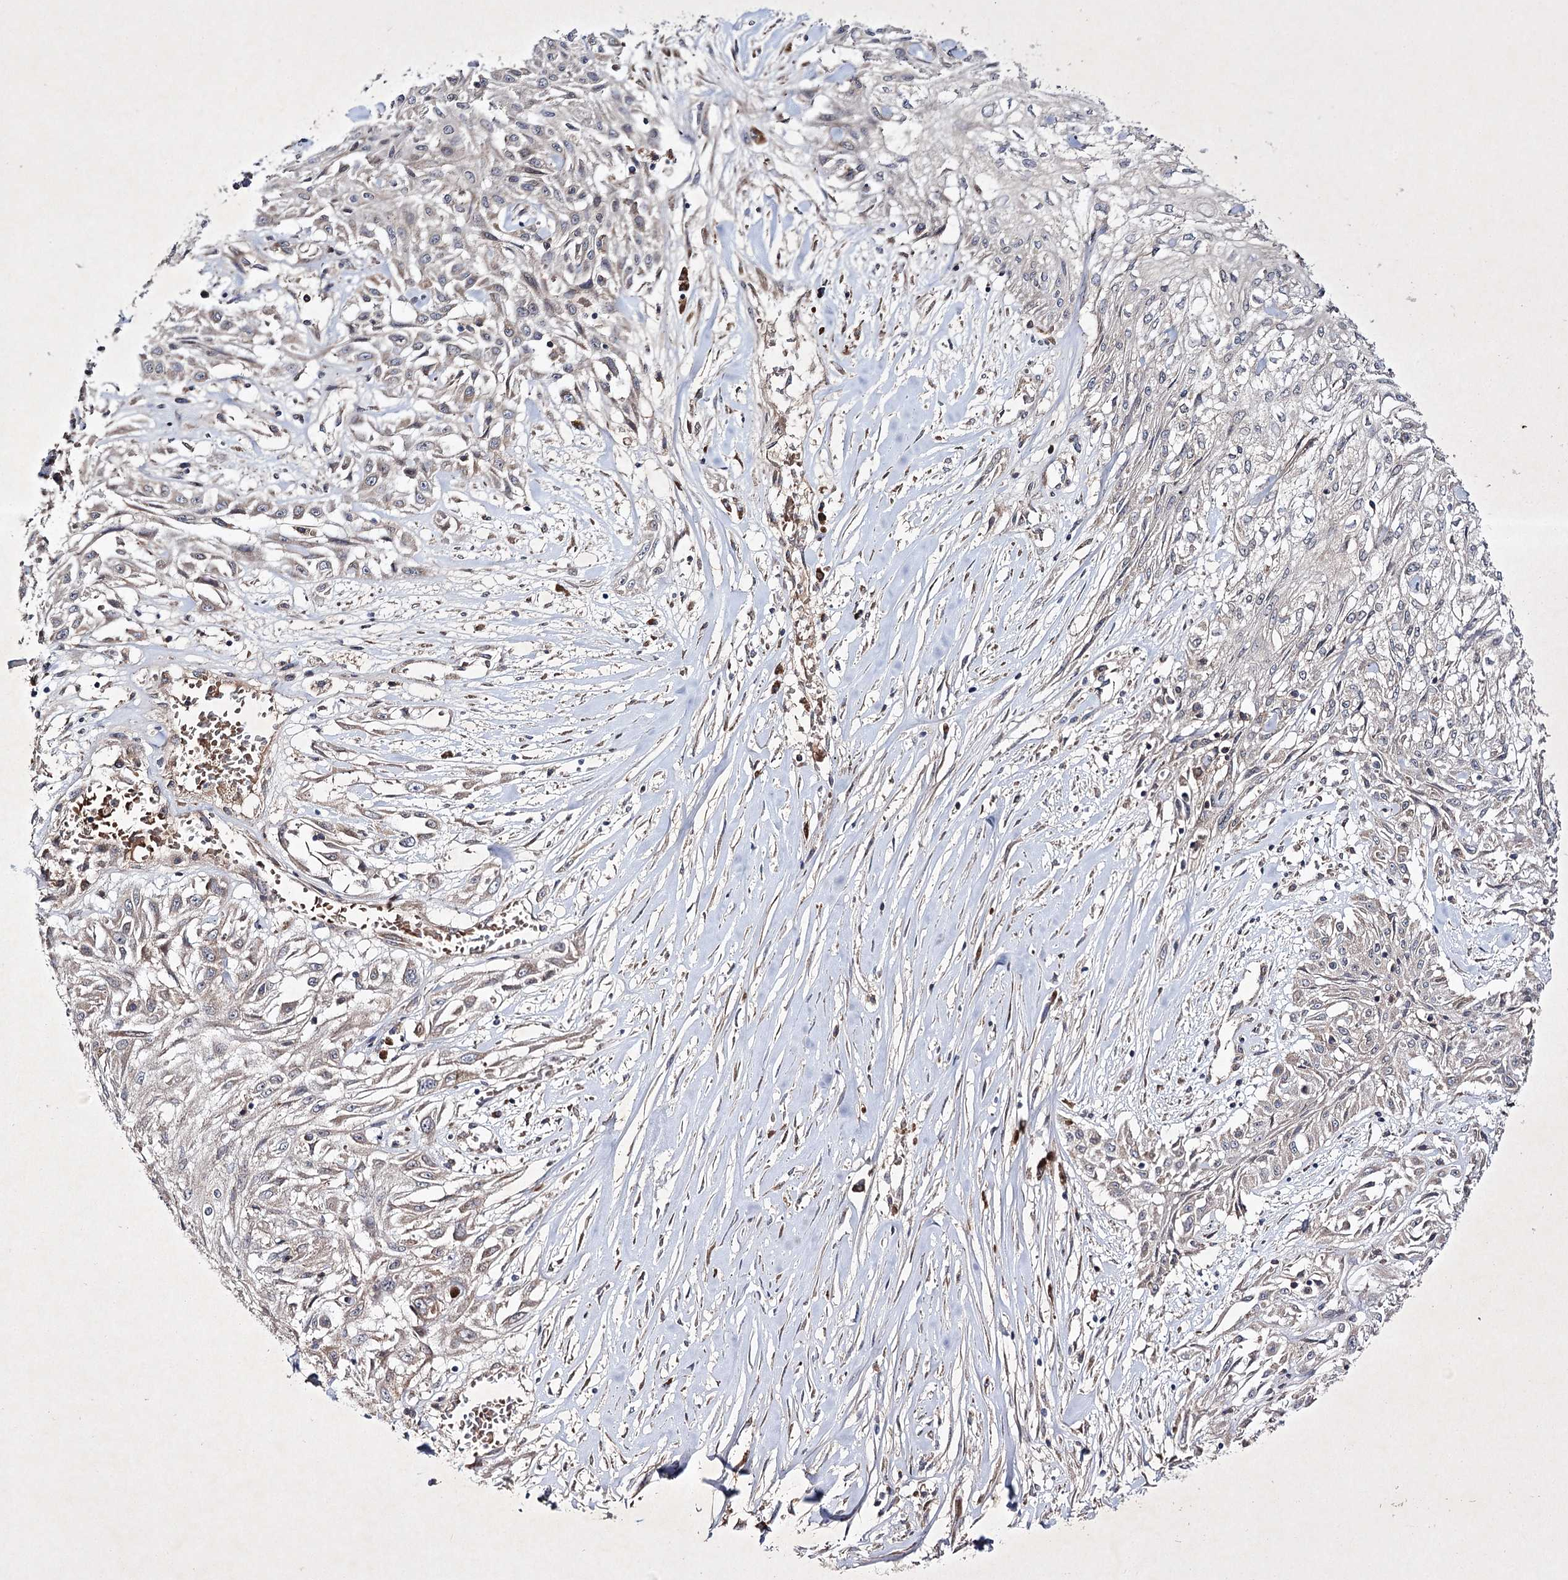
{"staining": {"intensity": "weak", "quantity": "25%-75%", "location": "cytoplasmic/membranous"}, "tissue": "skin cancer", "cell_type": "Tumor cells", "image_type": "cancer", "snomed": [{"axis": "morphology", "description": "Squamous cell carcinoma, NOS"}, {"axis": "morphology", "description": "Squamous cell carcinoma, metastatic, NOS"}, {"axis": "topography", "description": "Skin"}, {"axis": "topography", "description": "Lymph node"}], "caption": "IHC photomicrograph of squamous cell carcinoma (skin) stained for a protein (brown), which shows low levels of weak cytoplasmic/membranous positivity in about 25%-75% of tumor cells.", "gene": "ALG9", "patient": {"sex": "male", "age": 75}}